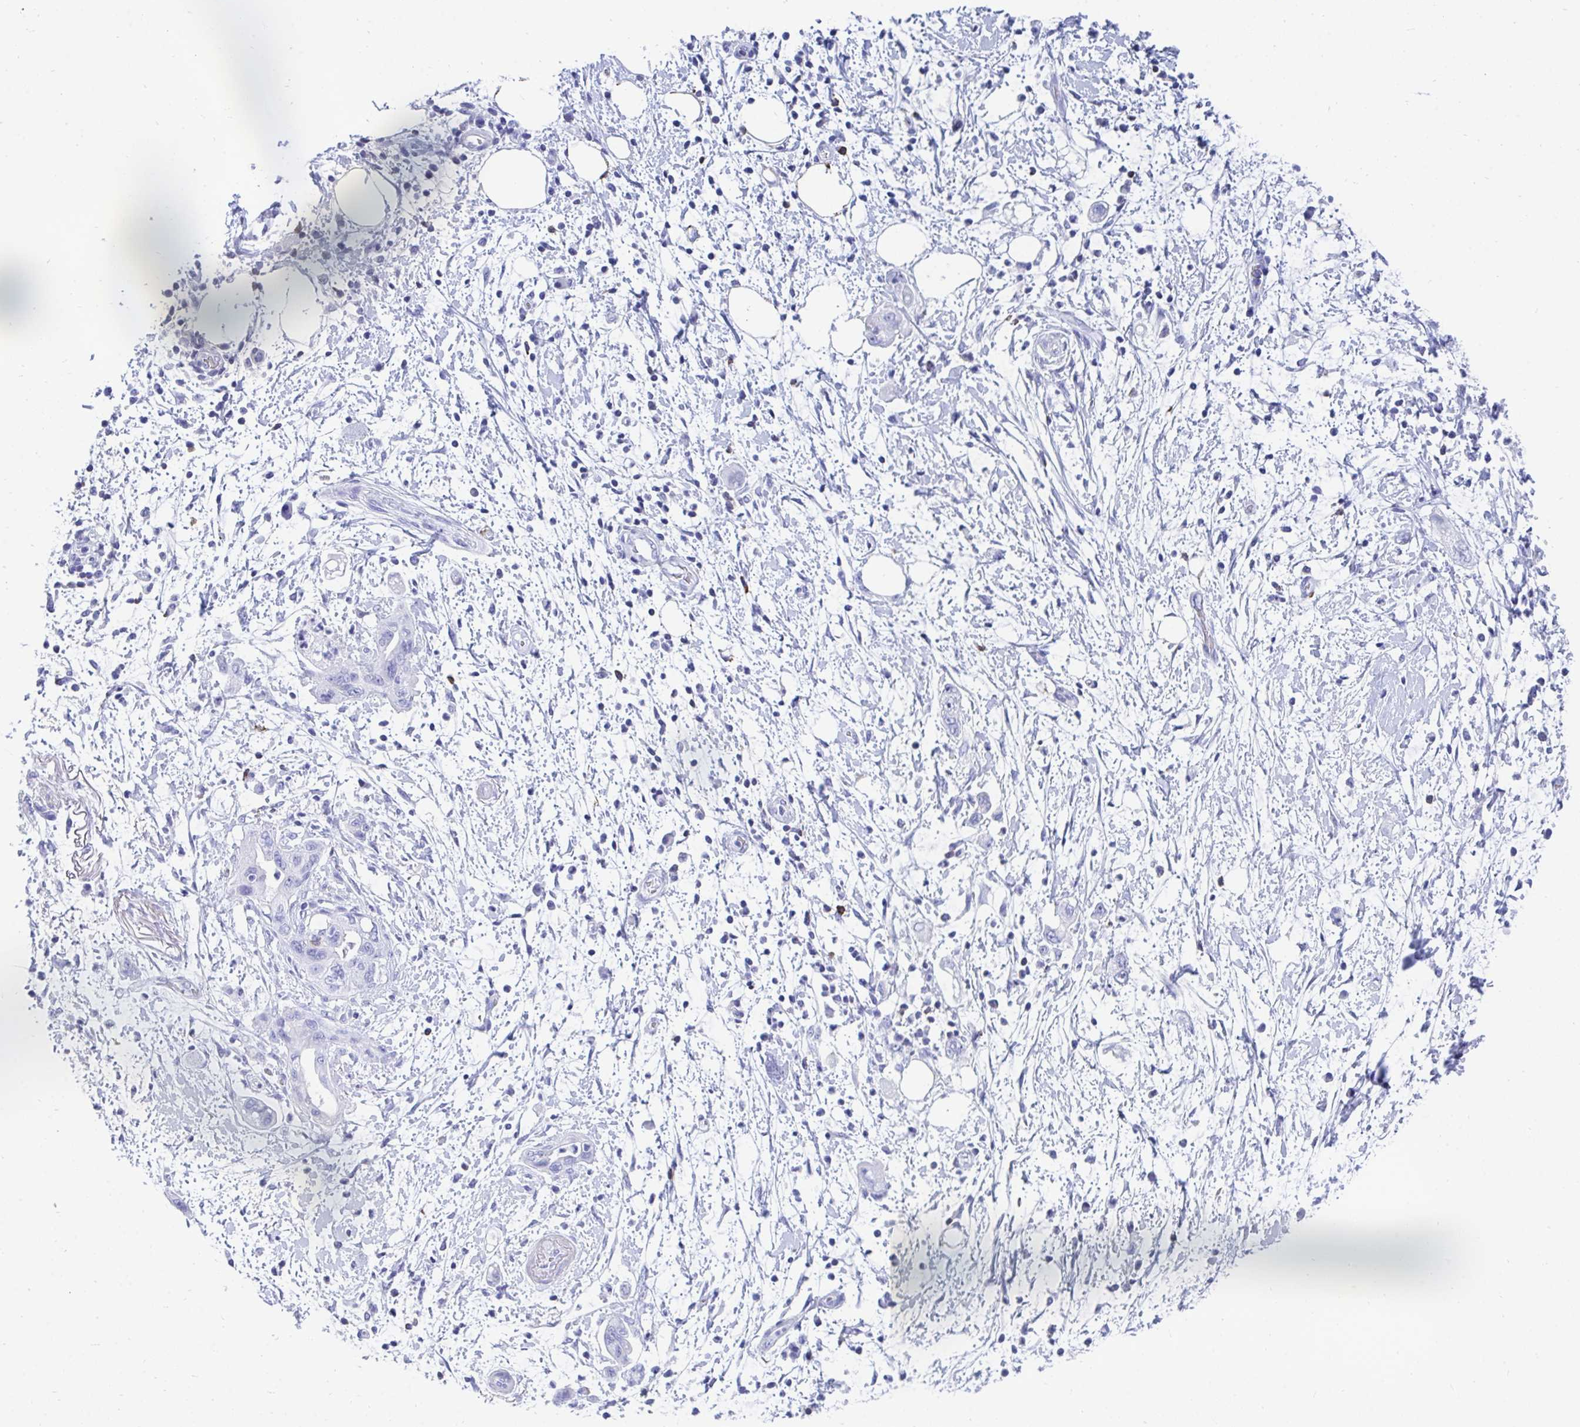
{"staining": {"intensity": "negative", "quantity": "none", "location": "none"}, "tissue": "pancreatic cancer", "cell_type": "Tumor cells", "image_type": "cancer", "snomed": [{"axis": "morphology", "description": "Adenocarcinoma, NOS"}, {"axis": "topography", "description": "Pancreas"}], "caption": "This is an immunohistochemistry (IHC) photomicrograph of human pancreatic adenocarcinoma. There is no staining in tumor cells.", "gene": "CD7", "patient": {"sex": "female", "age": 73}}